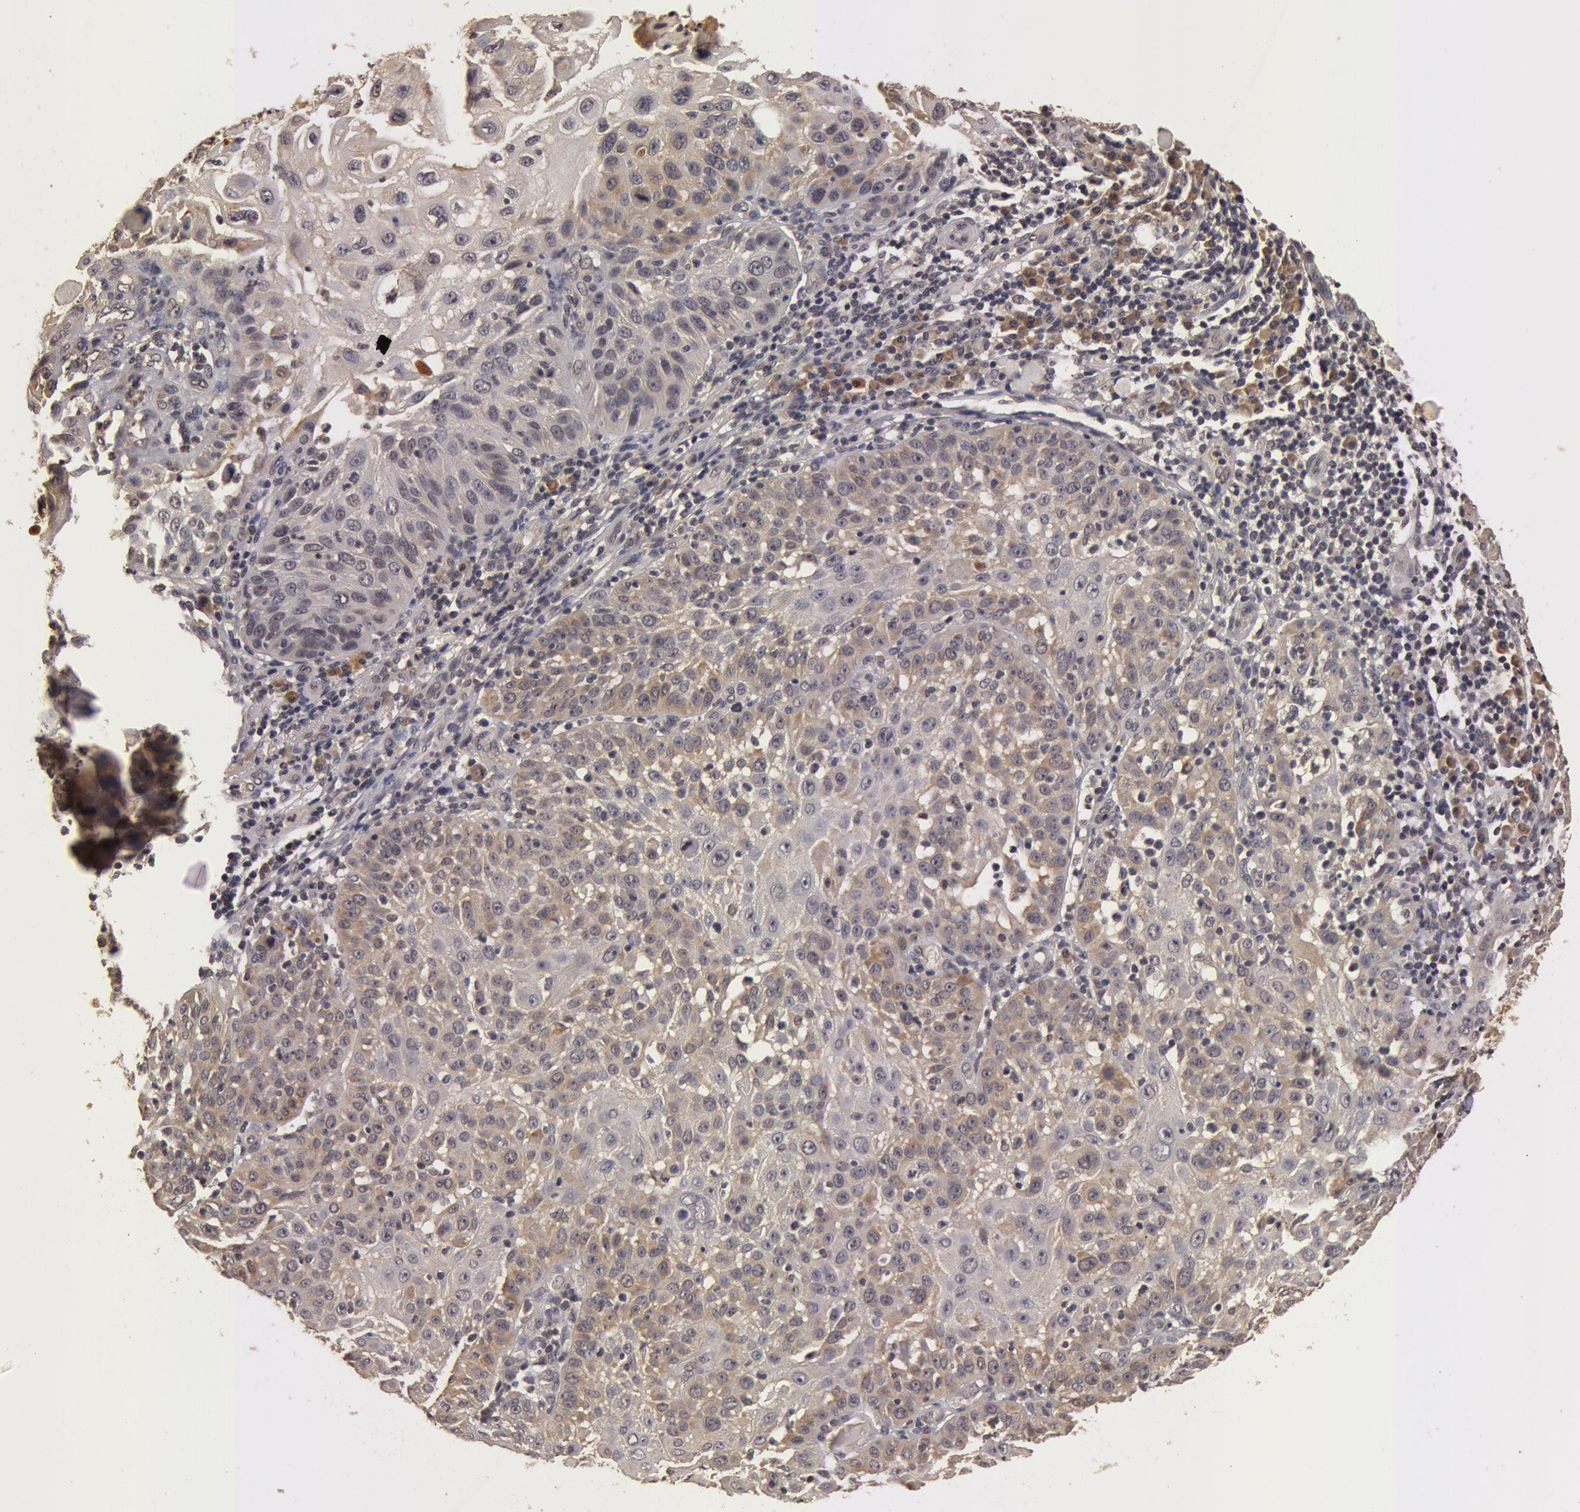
{"staining": {"intensity": "weak", "quantity": ">75%", "location": "cytoplasmic/membranous"}, "tissue": "skin cancer", "cell_type": "Tumor cells", "image_type": "cancer", "snomed": [{"axis": "morphology", "description": "Squamous cell carcinoma, NOS"}, {"axis": "topography", "description": "Skin"}], "caption": "Protein analysis of skin cancer (squamous cell carcinoma) tissue demonstrates weak cytoplasmic/membranous positivity in approximately >75% of tumor cells.", "gene": "BCHE", "patient": {"sex": "female", "age": 89}}